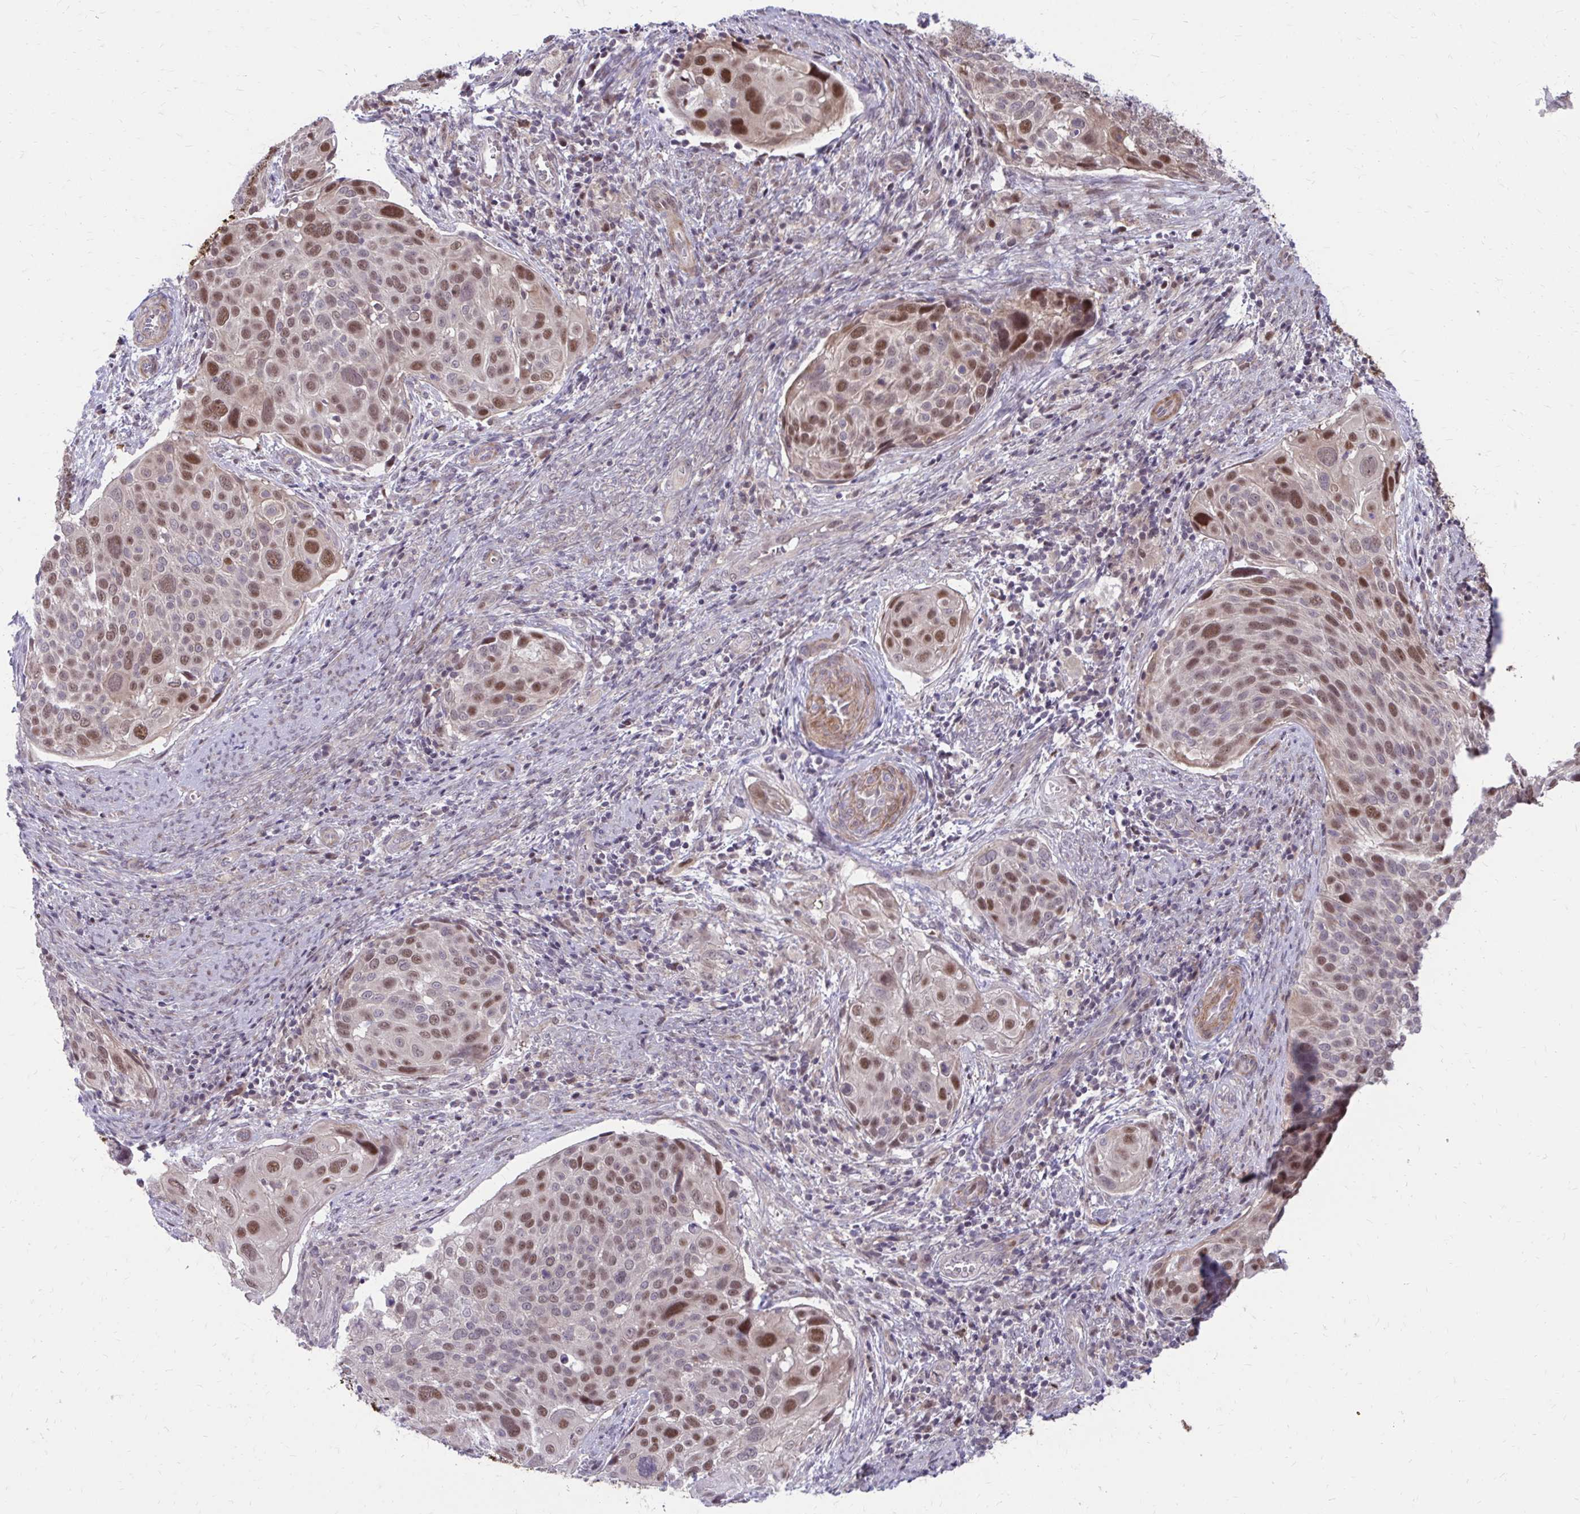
{"staining": {"intensity": "moderate", "quantity": "25%-75%", "location": "nuclear"}, "tissue": "cervical cancer", "cell_type": "Tumor cells", "image_type": "cancer", "snomed": [{"axis": "morphology", "description": "Squamous cell carcinoma, NOS"}, {"axis": "topography", "description": "Cervix"}], "caption": "Protein expression analysis of human cervical cancer (squamous cell carcinoma) reveals moderate nuclear expression in approximately 25%-75% of tumor cells. Ihc stains the protein of interest in brown and the nuclei are stained blue.", "gene": "ANKRD30B", "patient": {"sex": "female", "age": 39}}